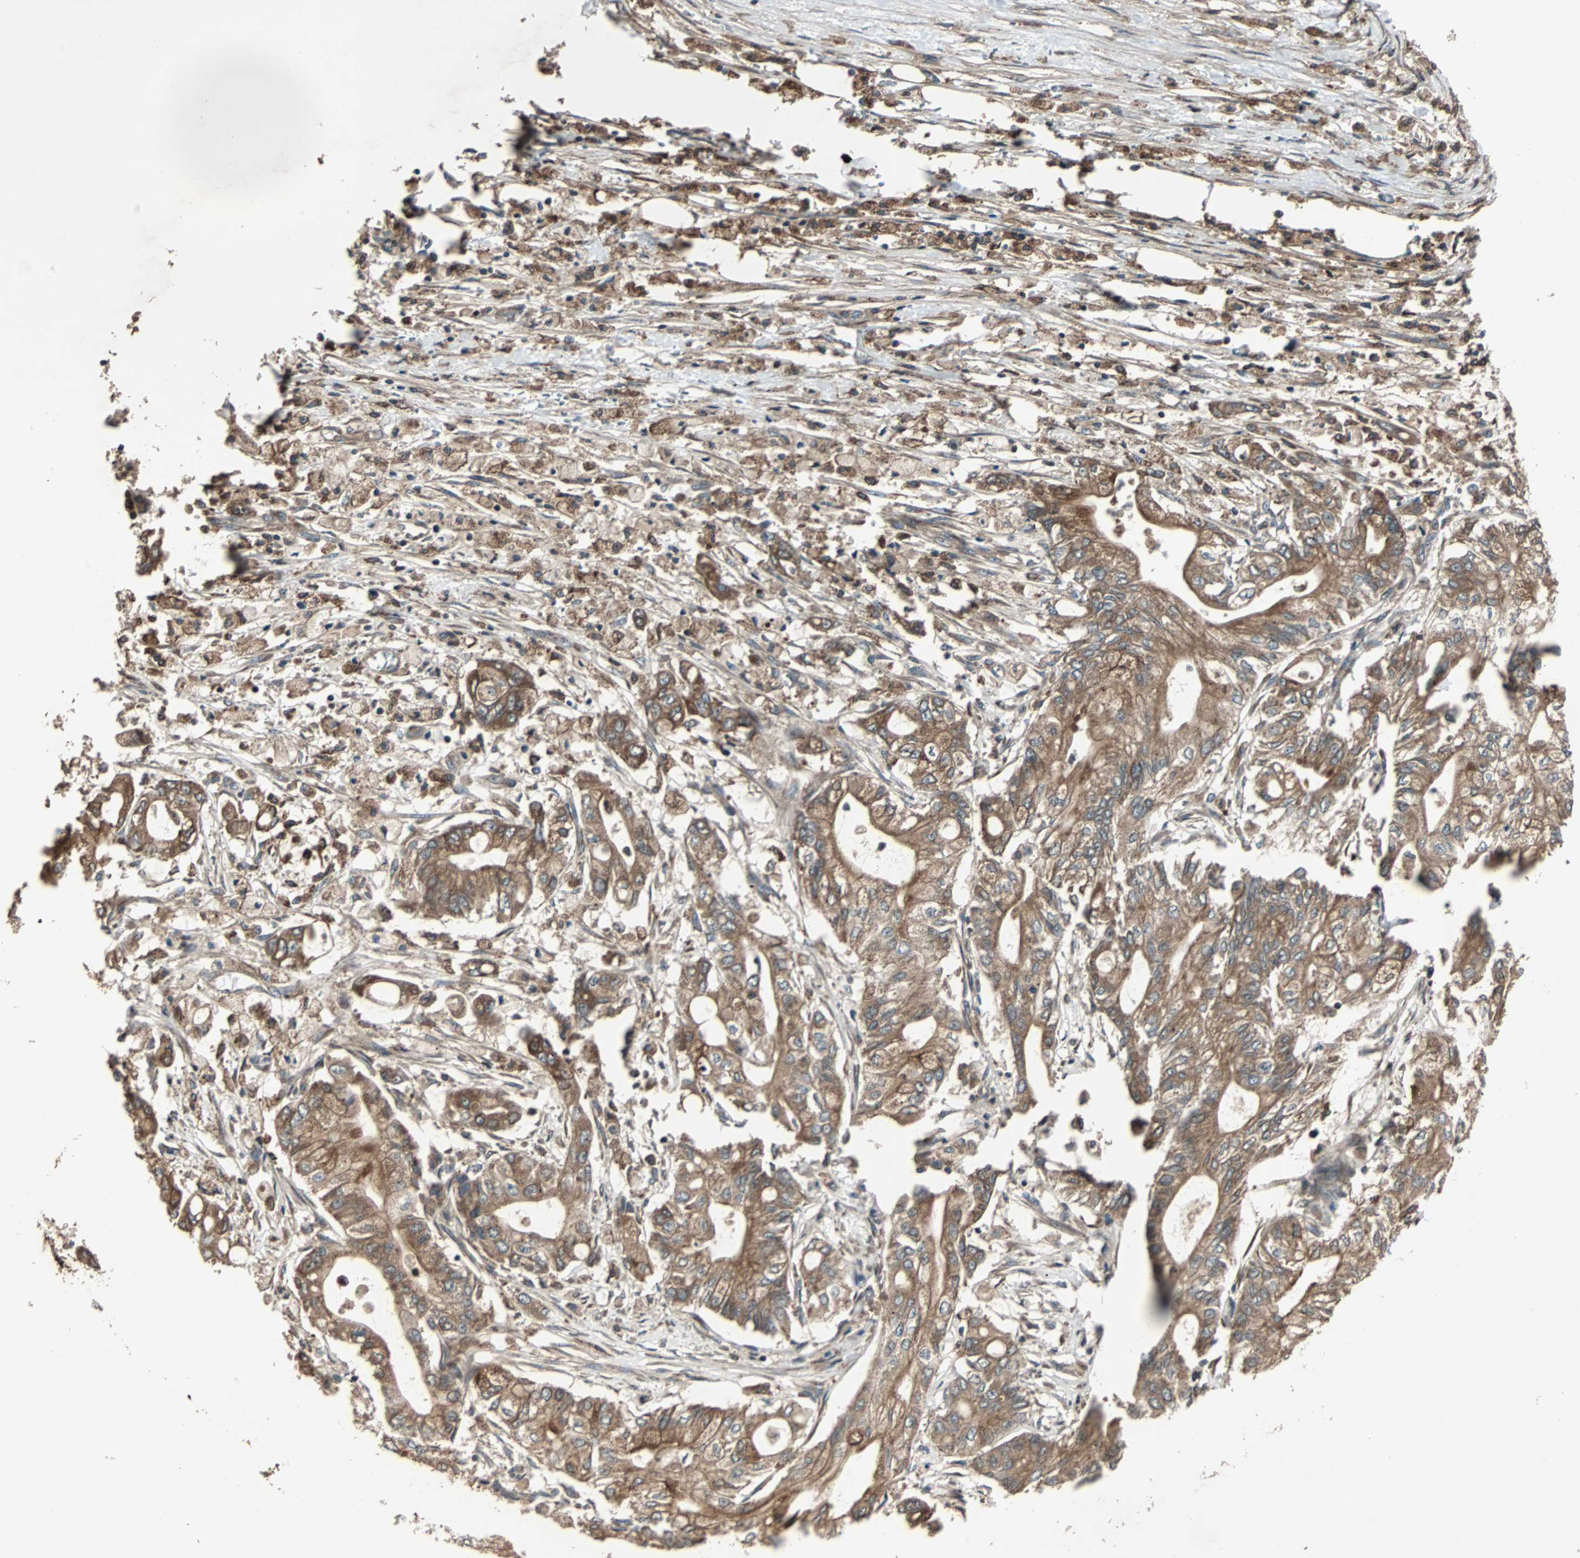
{"staining": {"intensity": "moderate", "quantity": ">75%", "location": "cytoplasmic/membranous"}, "tissue": "pancreatic cancer", "cell_type": "Tumor cells", "image_type": "cancer", "snomed": [{"axis": "morphology", "description": "Adenocarcinoma, NOS"}, {"axis": "topography", "description": "Pancreas"}], "caption": "IHC of pancreatic adenocarcinoma exhibits medium levels of moderate cytoplasmic/membranous staining in about >75% of tumor cells. (DAB = brown stain, brightfield microscopy at high magnification).", "gene": "RAB7A", "patient": {"sex": "male", "age": 70}}